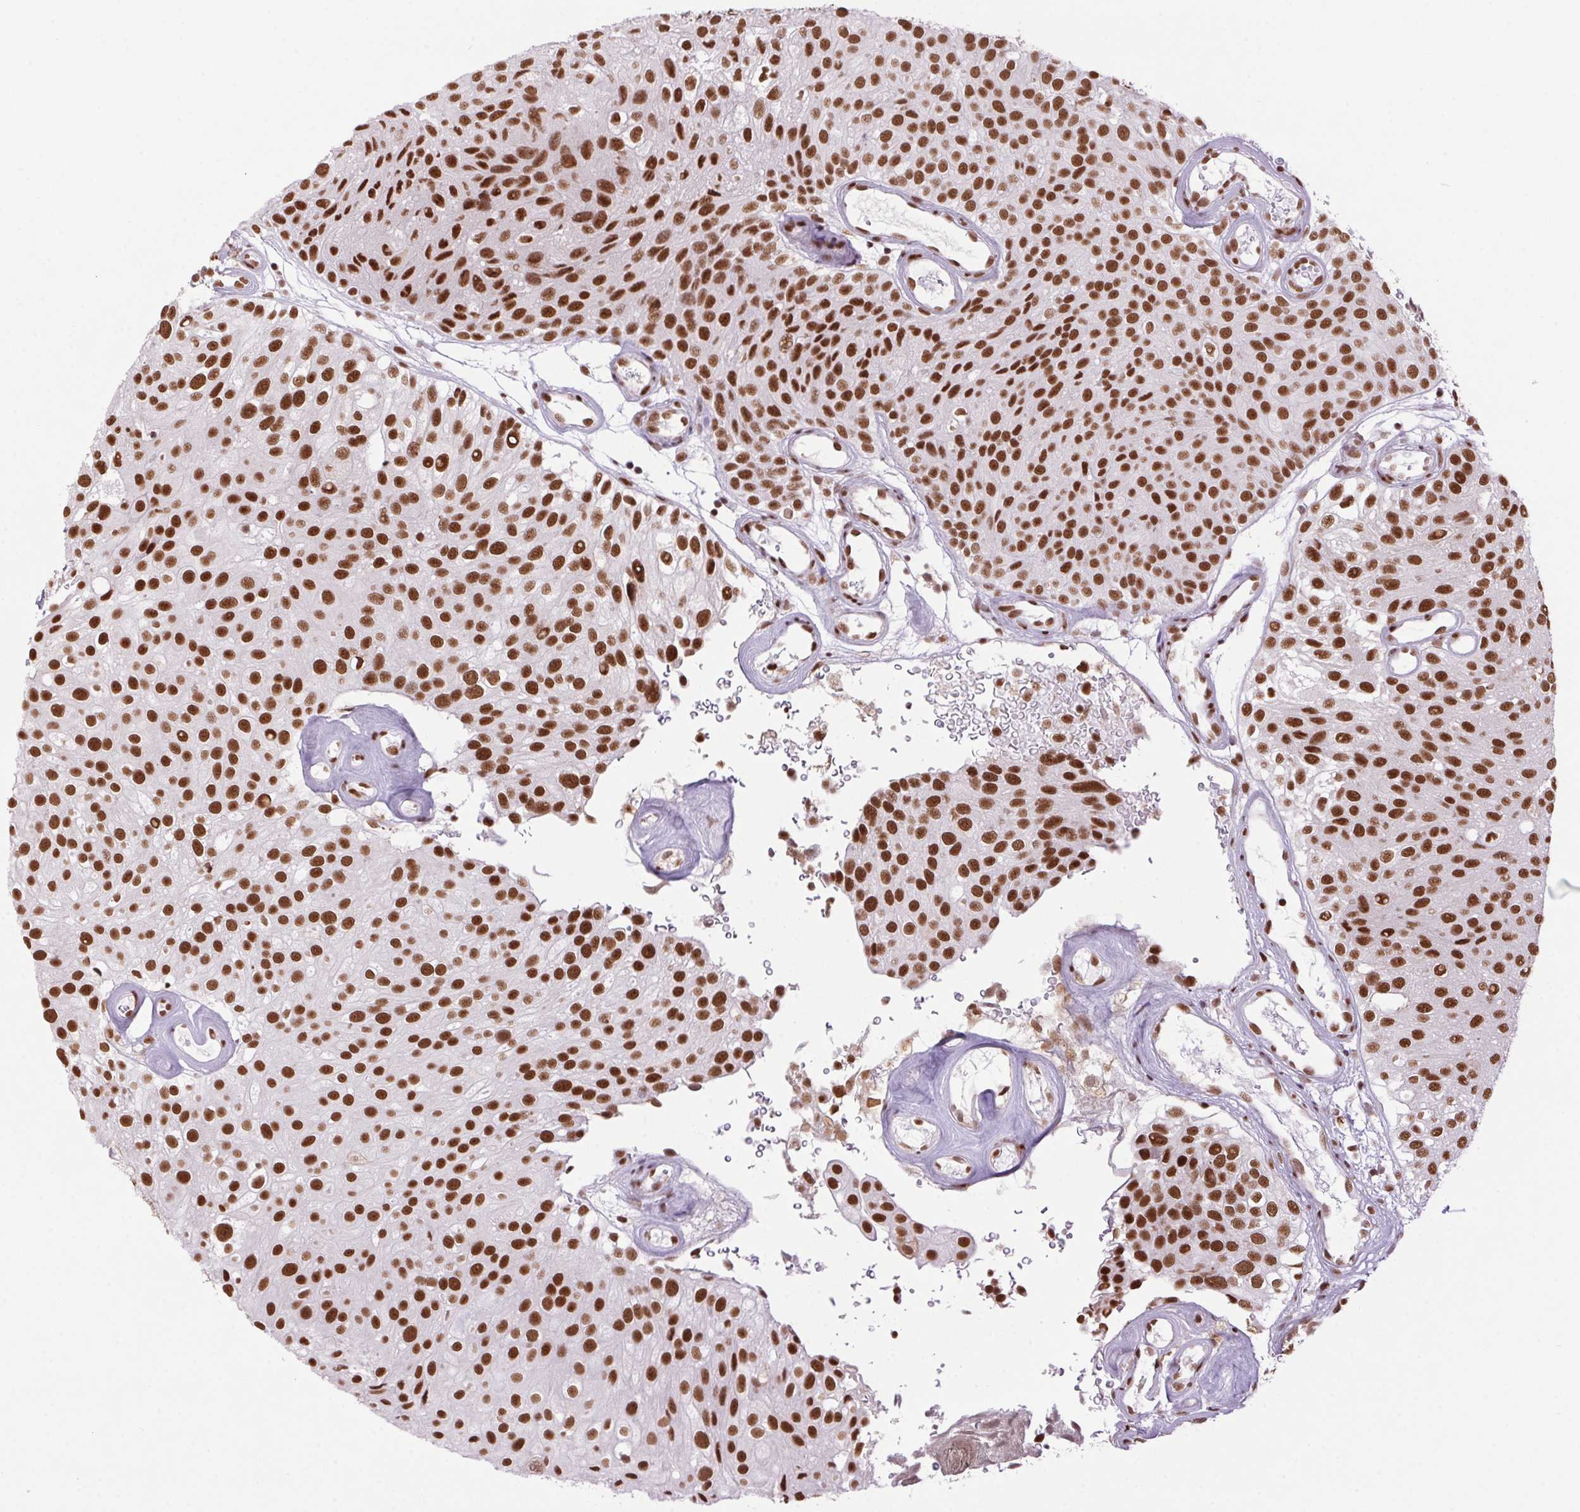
{"staining": {"intensity": "strong", "quantity": ">75%", "location": "nuclear"}, "tissue": "urothelial cancer", "cell_type": "Tumor cells", "image_type": "cancer", "snomed": [{"axis": "morphology", "description": "Urothelial carcinoma, Low grade"}, {"axis": "topography", "description": "Urinary bladder"}], "caption": "This histopathology image exhibits immunohistochemistry (IHC) staining of low-grade urothelial carcinoma, with high strong nuclear staining in about >75% of tumor cells.", "gene": "ZNF207", "patient": {"sex": "male", "age": 78}}